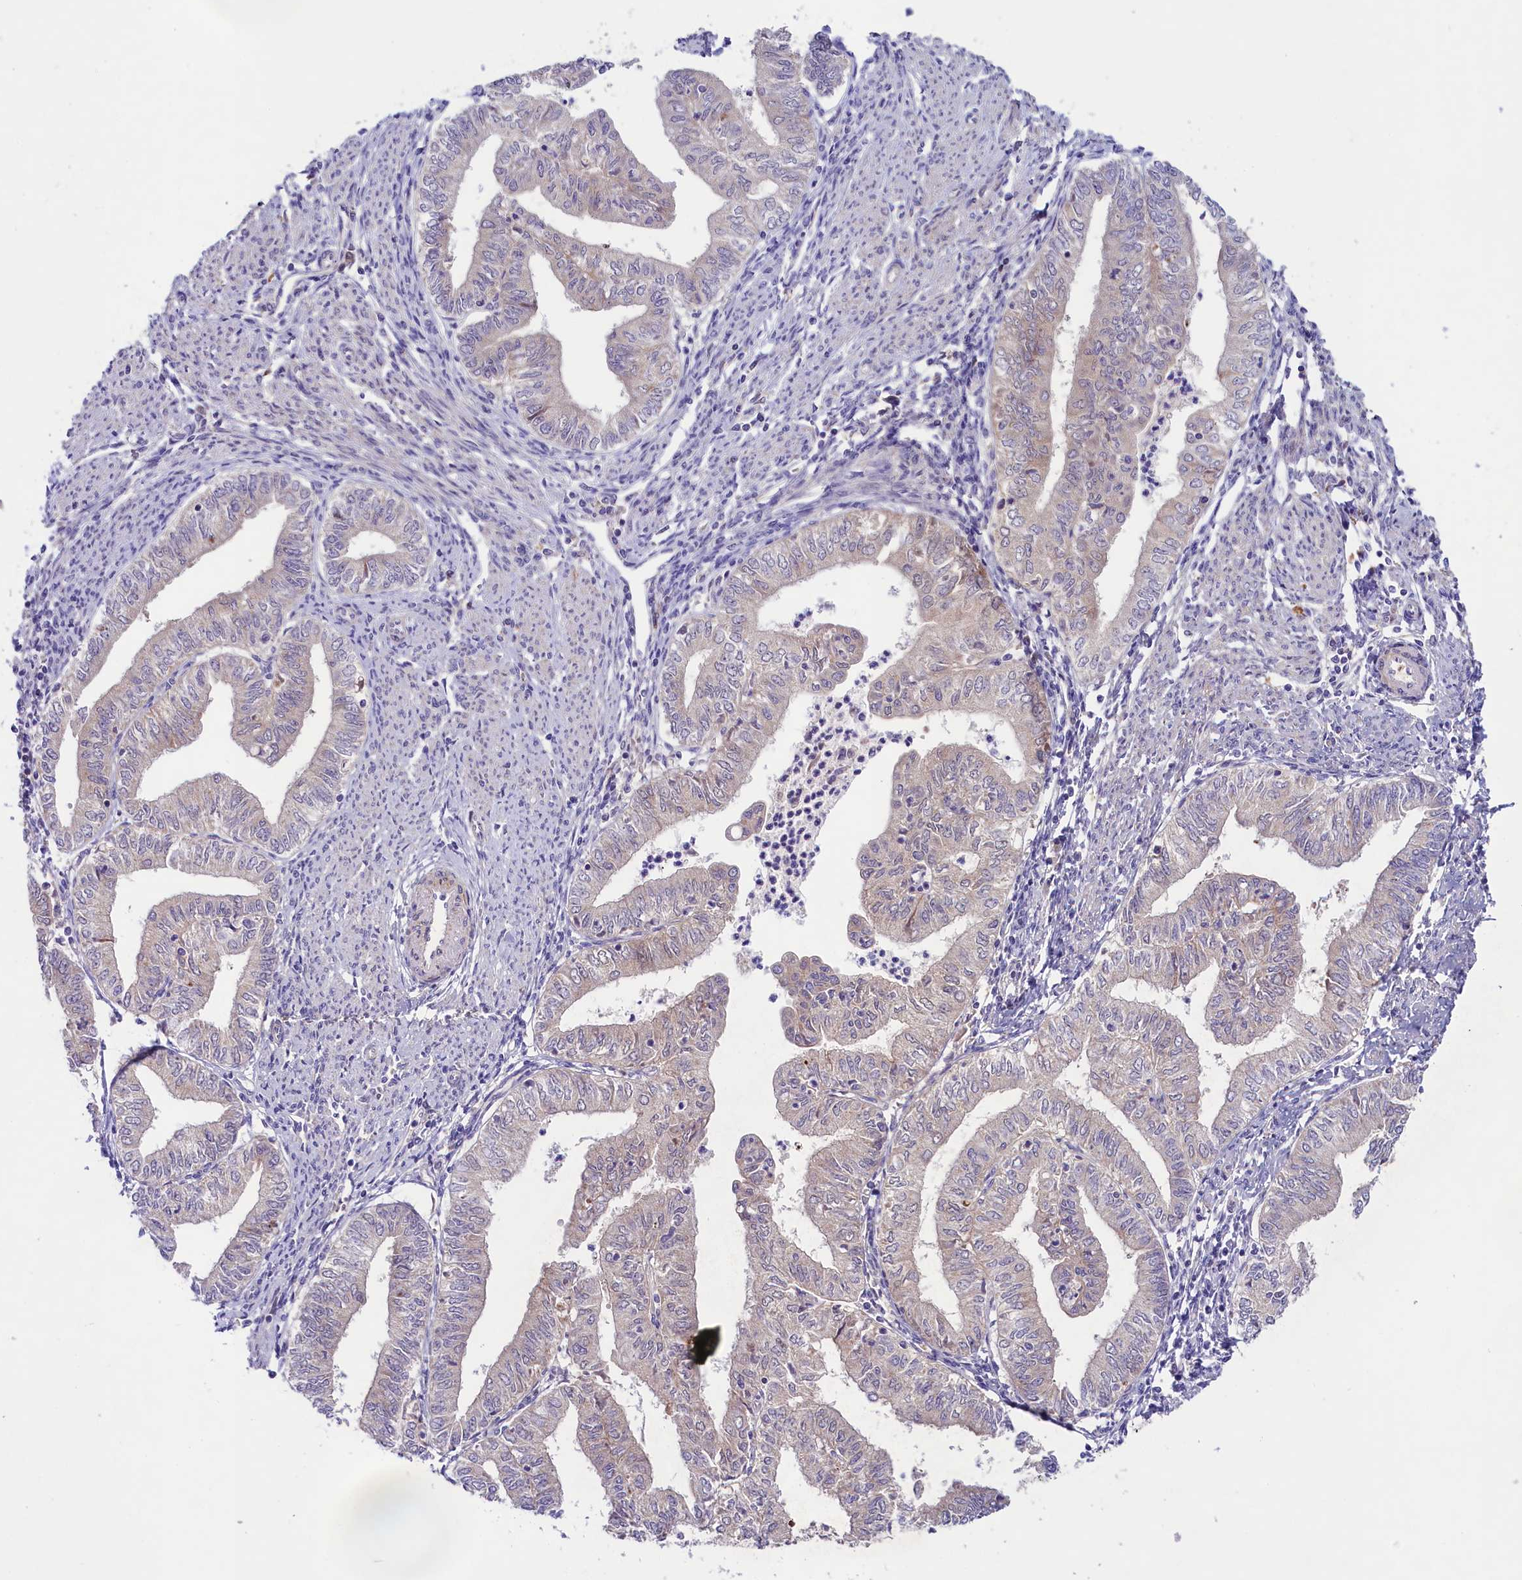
{"staining": {"intensity": "weak", "quantity": "<25%", "location": "cytoplasmic/membranous"}, "tissue": "endometrial cancer", "cell_type": "Tumor cells", "image_type": "cancer", "snomed": [{"axis": "morphology", "description": "Adenocarcinoma, NOS"}, {"axis": "topography", "description": "Endometrium"}], "caption": "Immunohistochemistry (IHC) histopathology image of neoplastic tissue: adenocarcinoma (endometrial) stained with DAB displays no significant protein expression in tumor cells. Nuclei are stained in blue.", "gene": "COG8", "patient": {"sex": "female", "age": 66}}